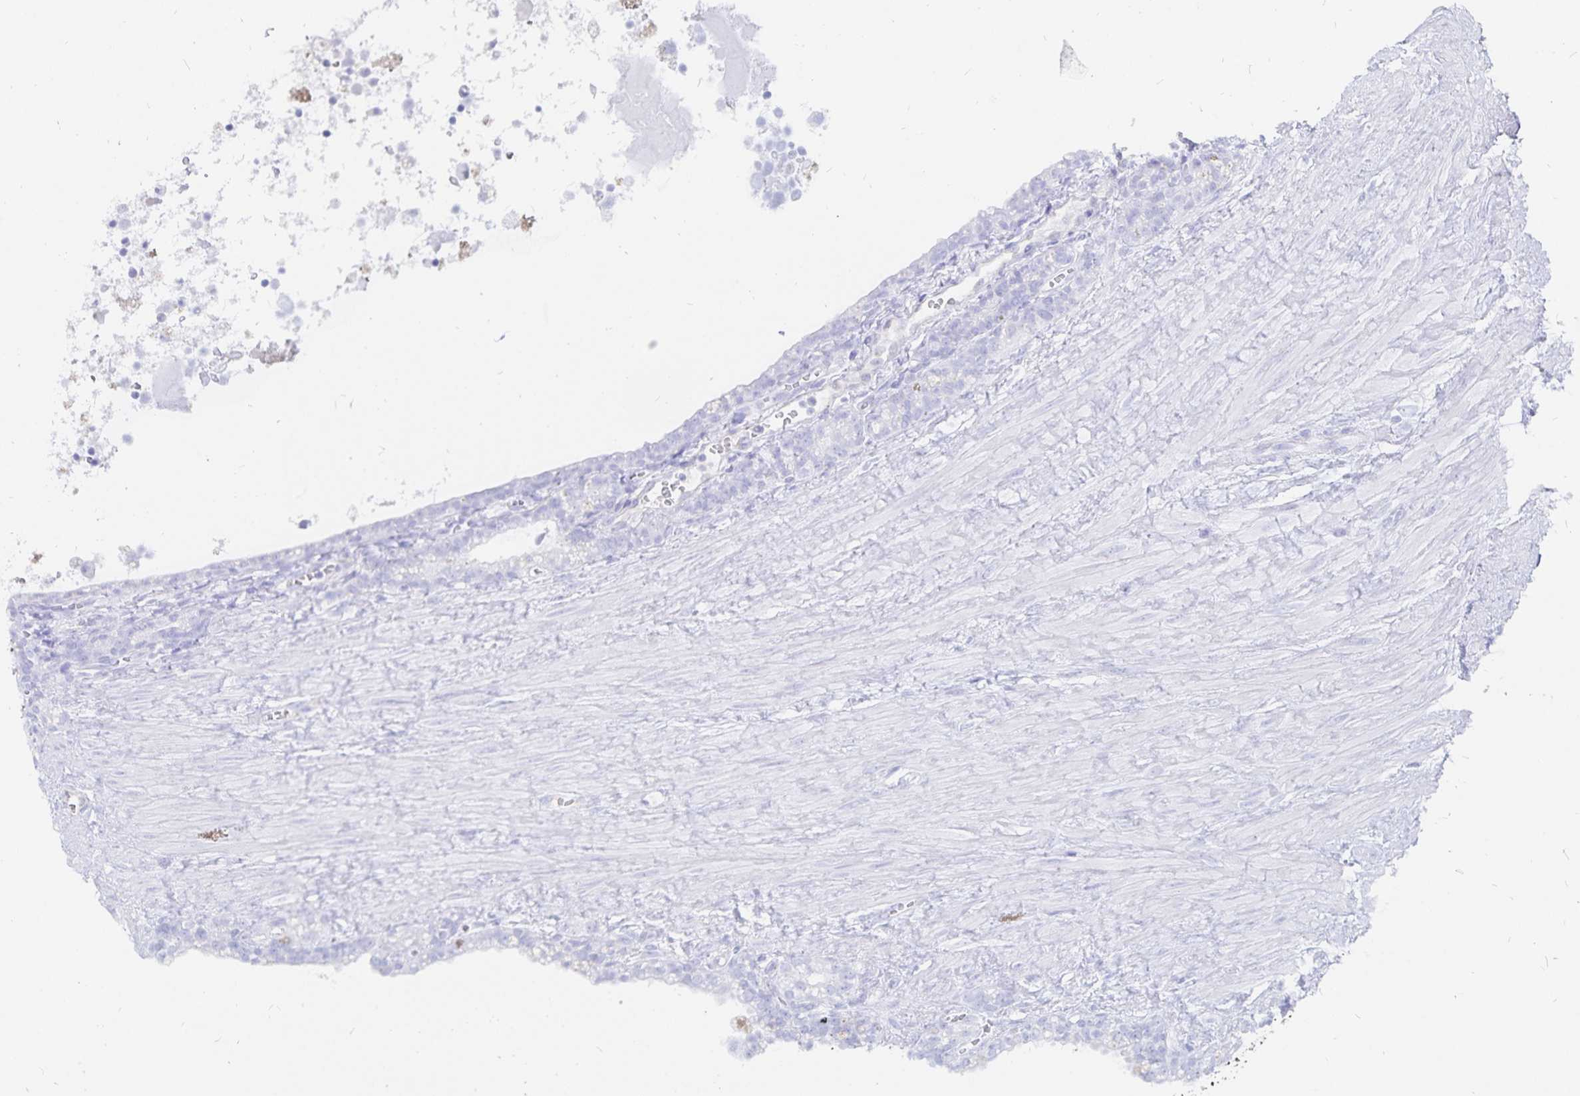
{"staining": {"intensity": "negative", "quantity": "none", "location": "none"}, "tissue": "seminal vesicle", "cell_type": "Glandular cells", "image_type": "normal", "snomed": [{"axis": "morphology", "description": "Normal tissue, NOS"}, {"axis": "topography", "description": "Seminal veicle"}], "caption": "Protein analysis of normal seminal vesicle exhibits no significant positivity in glandular cells.", "gene": "INSL5", "patient": {"sex": "male", "age": 76}}